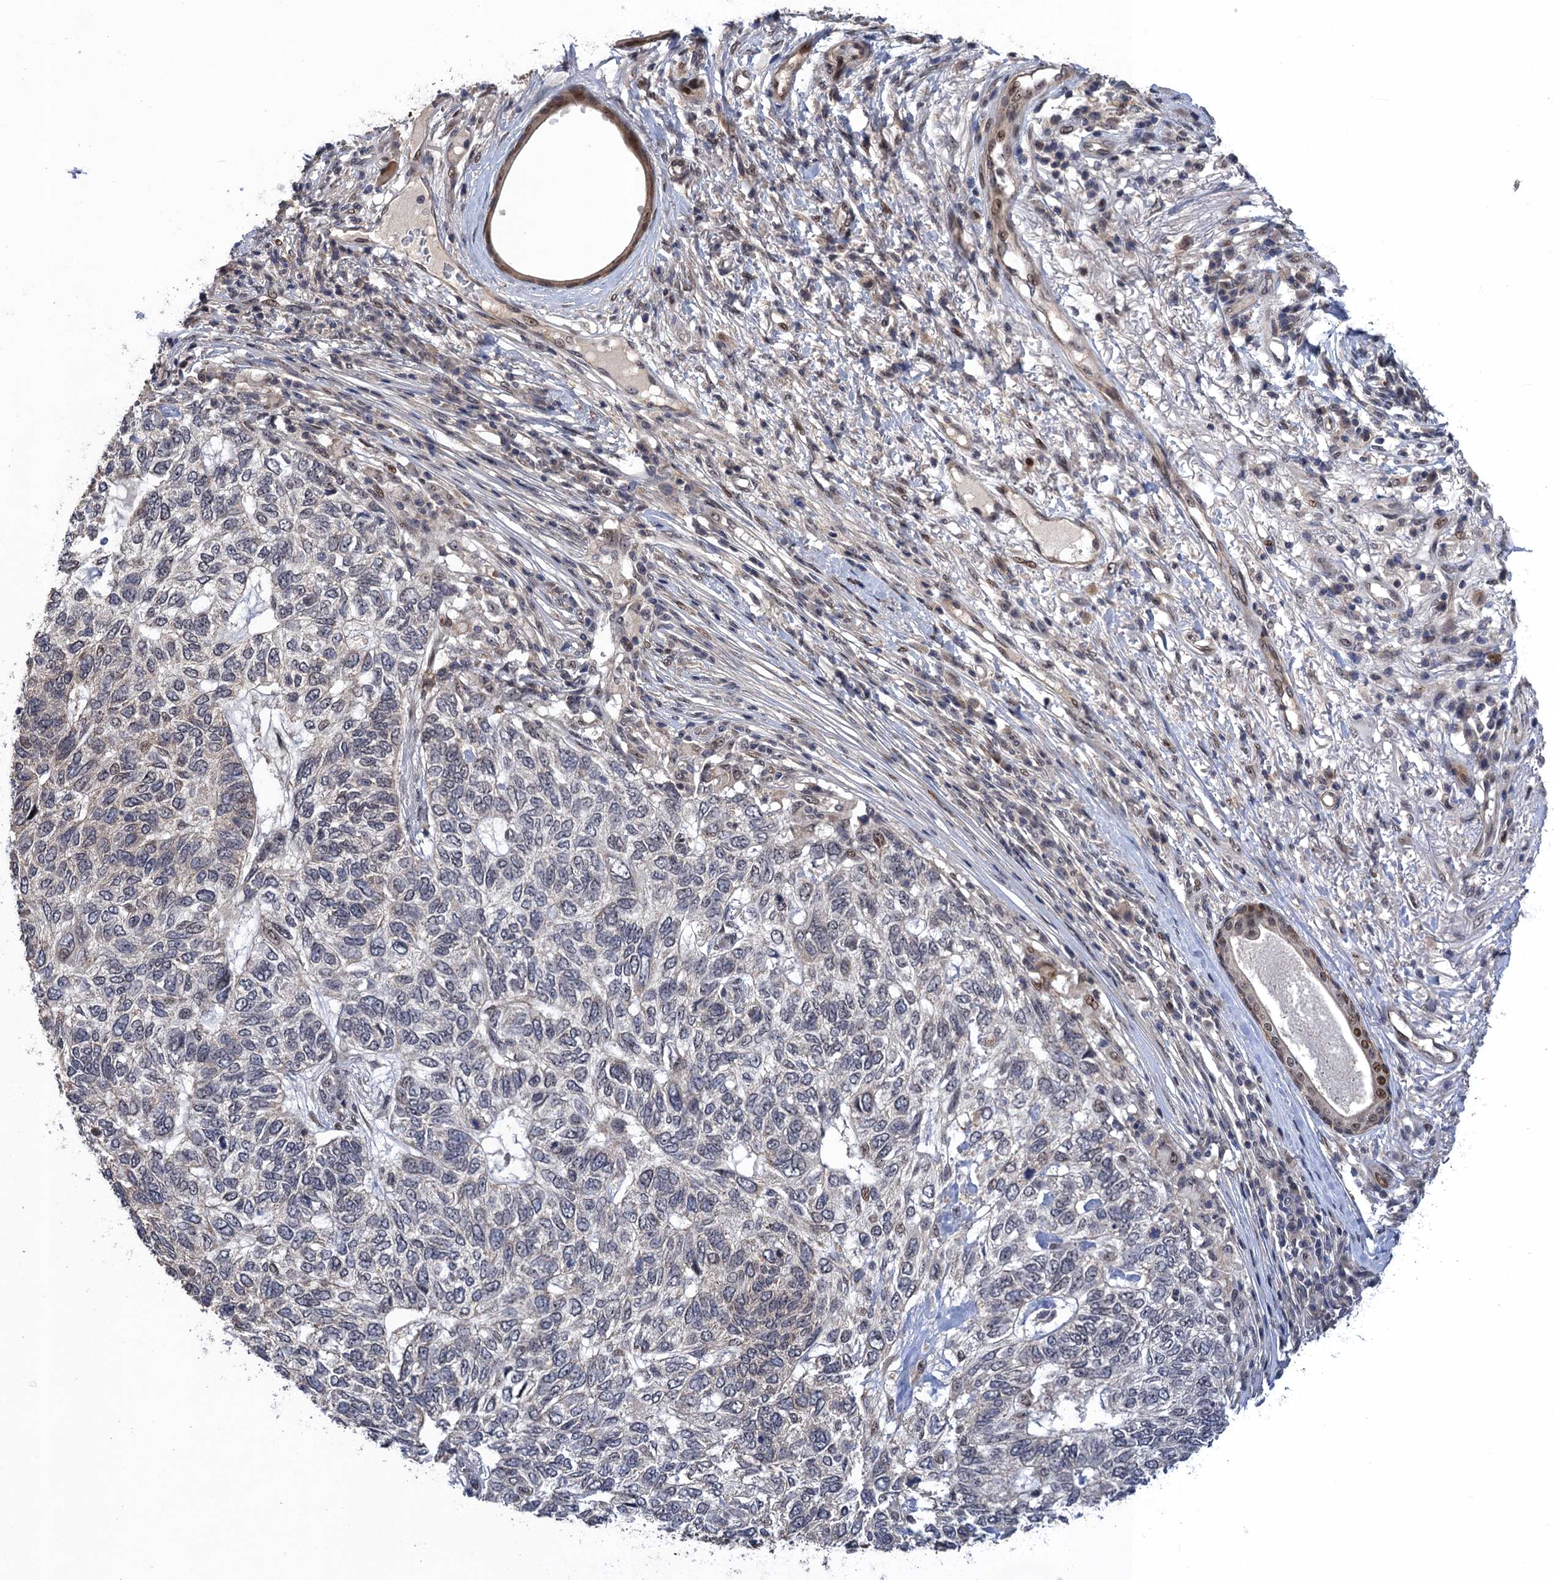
{"staining": {"intensity": "negative", "quantity": "none", "location": "none"}, "tissue": "skin cancer", "cell_type": "Tumor cells", "image_type": "cancer", "snomed": [{"axis": "morphology", "description": "Basal cell carcinoma"}, {"axis": "topography", "description": "Skin"}], "caption": "IHC of skin cancer exhibits no expression in tumor cells.", "gene": "ZAR1L", "patient": {"sex": "female", "age": 65}}